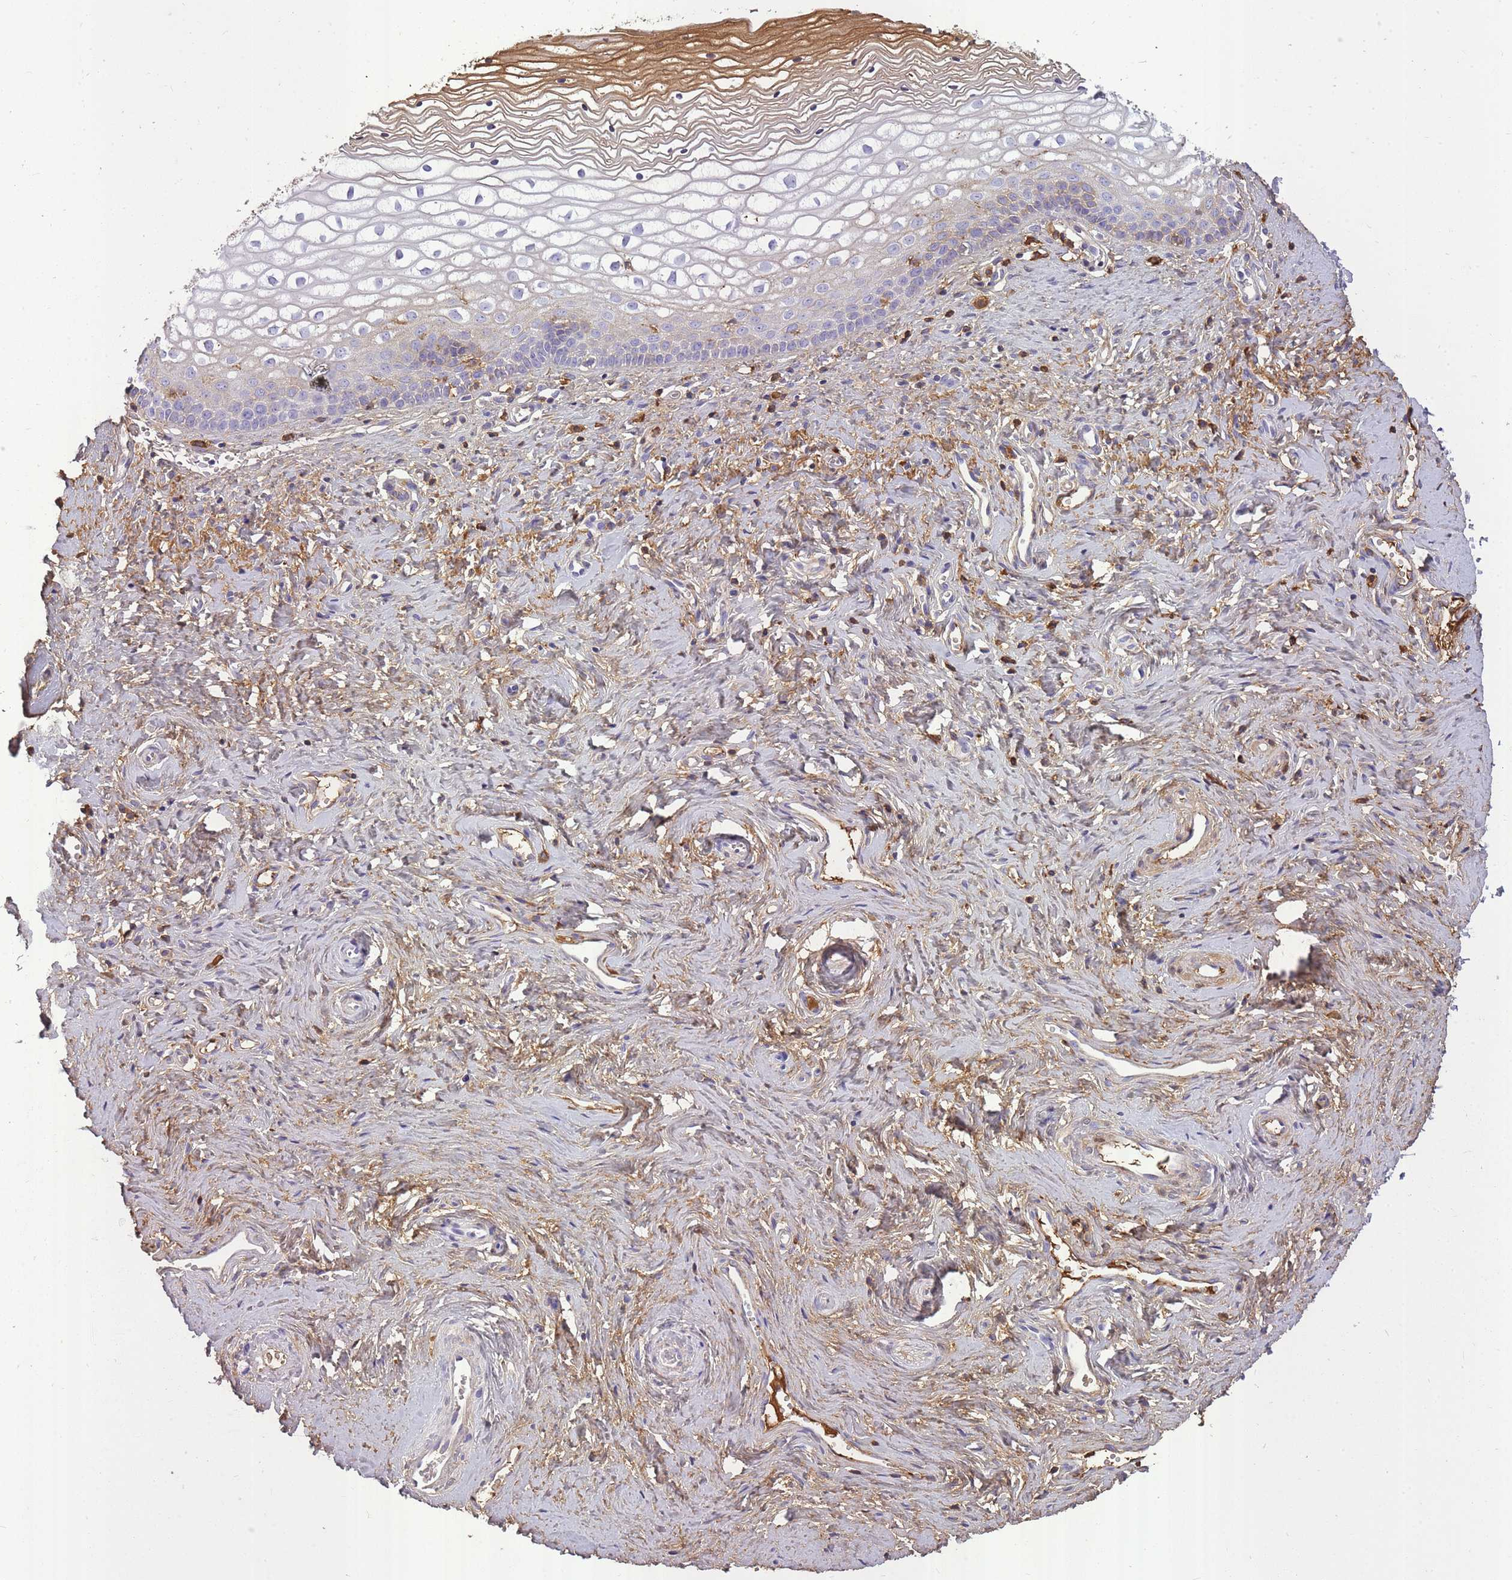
{"staining": {"intensity": "moderate", "quantity": "<25%", "location": "cytoplasmic/membranous"}, "tissue": "vagina", "cell_type": "Squamous epithelial cells", "image_type": "normal", "snomed": [{"axis": "morphology", "description": "Normal tissue, NOS"}, {"axis": "topography", "description": "Vagina"}], "caption": "Brown immunohistochemical staining in normal vagina displays moderate cytoplasmic/membranous positivity in approximately <25% of squamous epithelial cells. The staining is performed using DAB (3,3'-diaminobenzidine) brown chromogen to label protein expression. The nuclei are counter-stained blue using hematoxylin.", "gene": "IGKV1", "patient": {"sex": "female", "age": 59}}